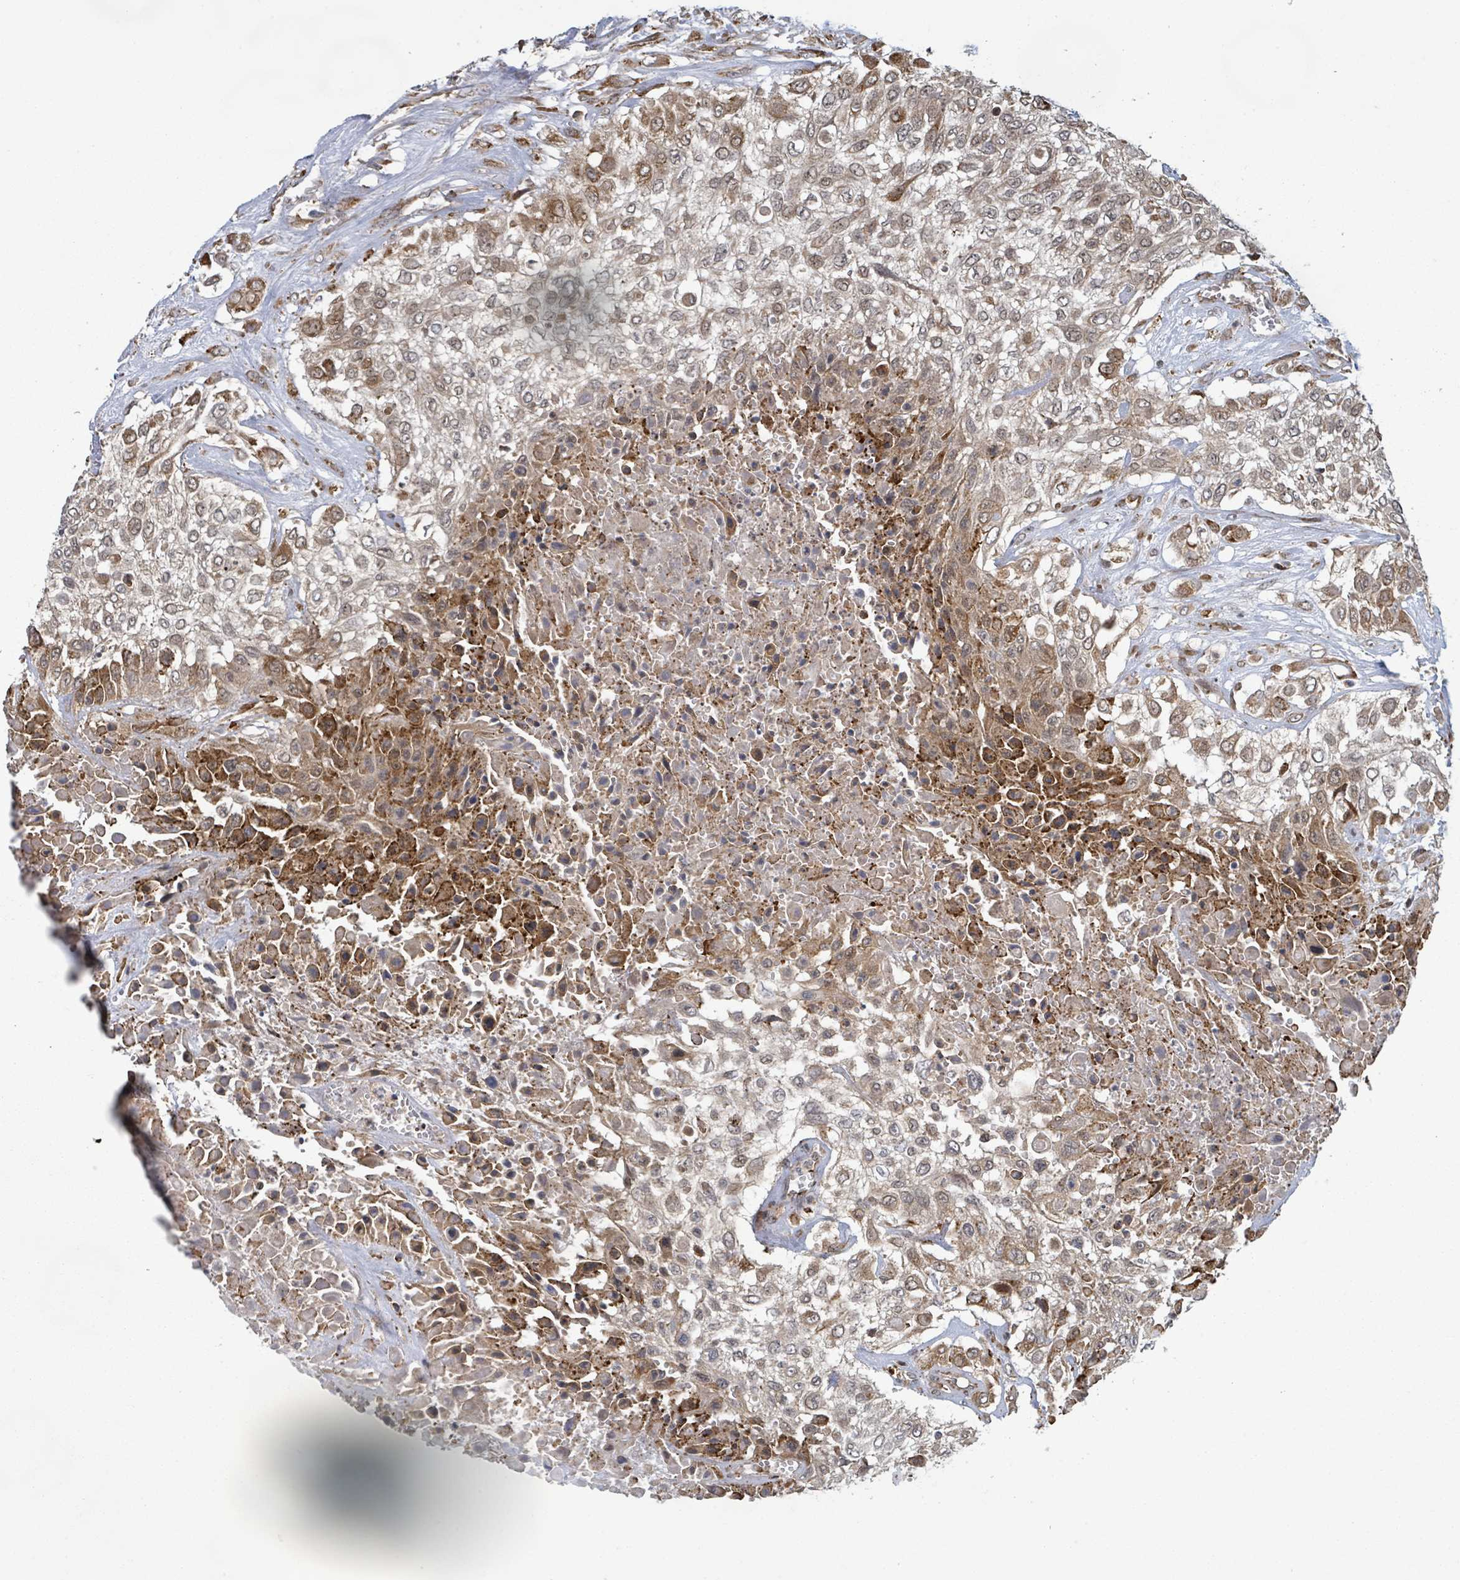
{"staining": {"intensity": "moderate", "quantity": ">75%", "location": "cytoplasmic/membranous,nuclear"}, "tissue": "urothelial cancer", "cell_type": "Tumor cells", "image_type": "cancer", "snomed": [{"axis": "morphology", "description": "Urothelial carcinoma, High grade"}, {"axis": "topography", "description": "Urinary bladder"}], "caption": "Approximately >75% of tumor cells in urothelial carcinoma (high-grade) reveal moderate cytoplasmic/membranous and nuclear protein staining as visualized by brown immunohistochemical staining.", "gene": "SHROOM2", "patient": {"sex": "male", "age": 57}}